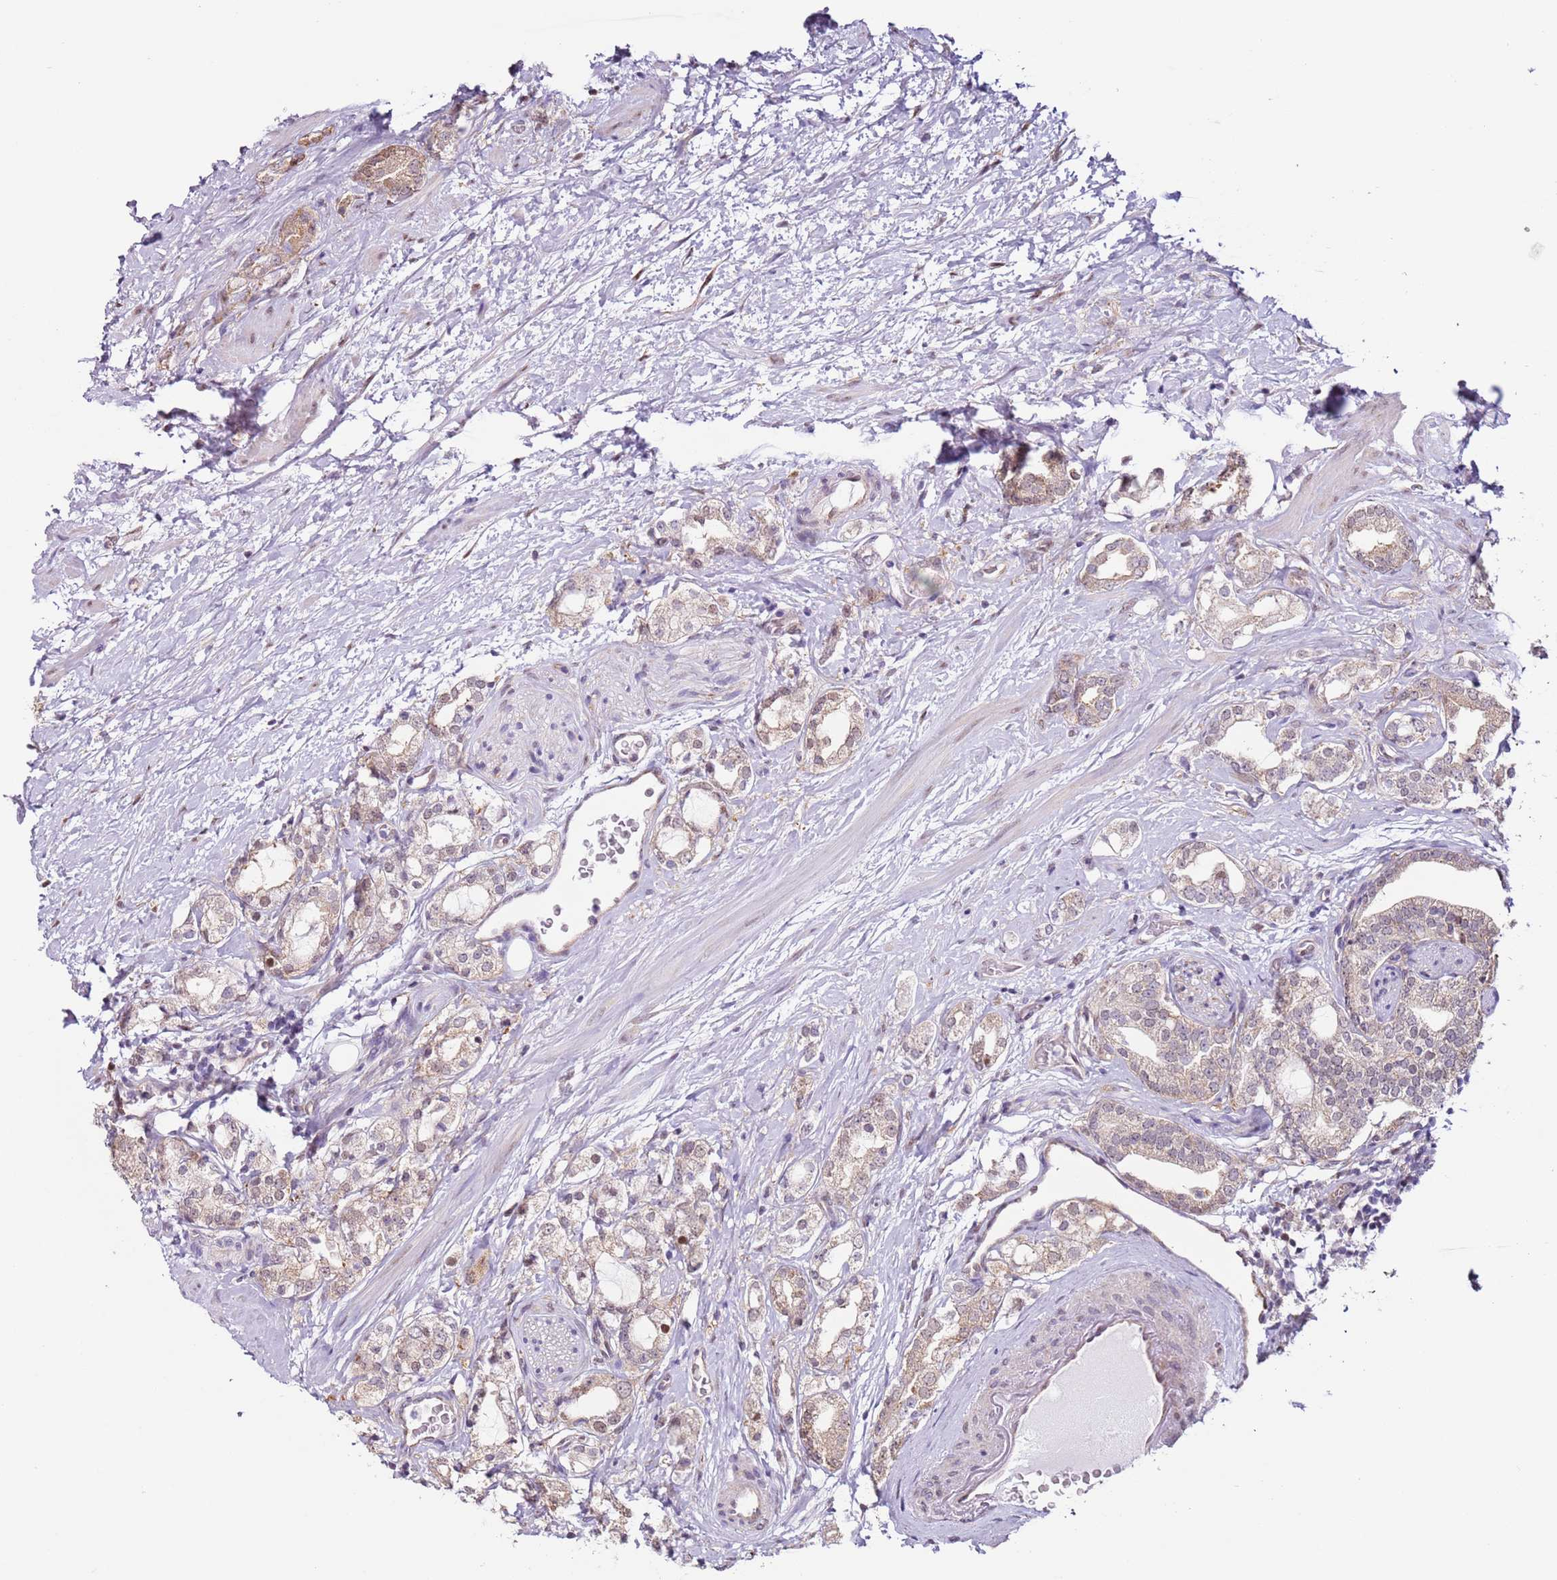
{"staining": {"intensity": "weak", "quantity": "25%-75%", "location": "cytoplasmic/membranous,nuclear"}, "tissue": "prostate cancer", "cell_type": "Tumor cells", "image_type": "cancer", "snomed": [{"axis": "morphology", "description": "Adenocarcinoma, High grade"}, {"axis": "topography", "description": "Prostate"}], "caption": "Immunohistochemical staining of prostate adenocarcinoma (high-grade) shows weak cytoplasmic/membranous and nuclear protein staining in approximately 25%-75% of tumor cells.", "gene": "PSMD4", "patient": {"sex": "male", "age": 64}}